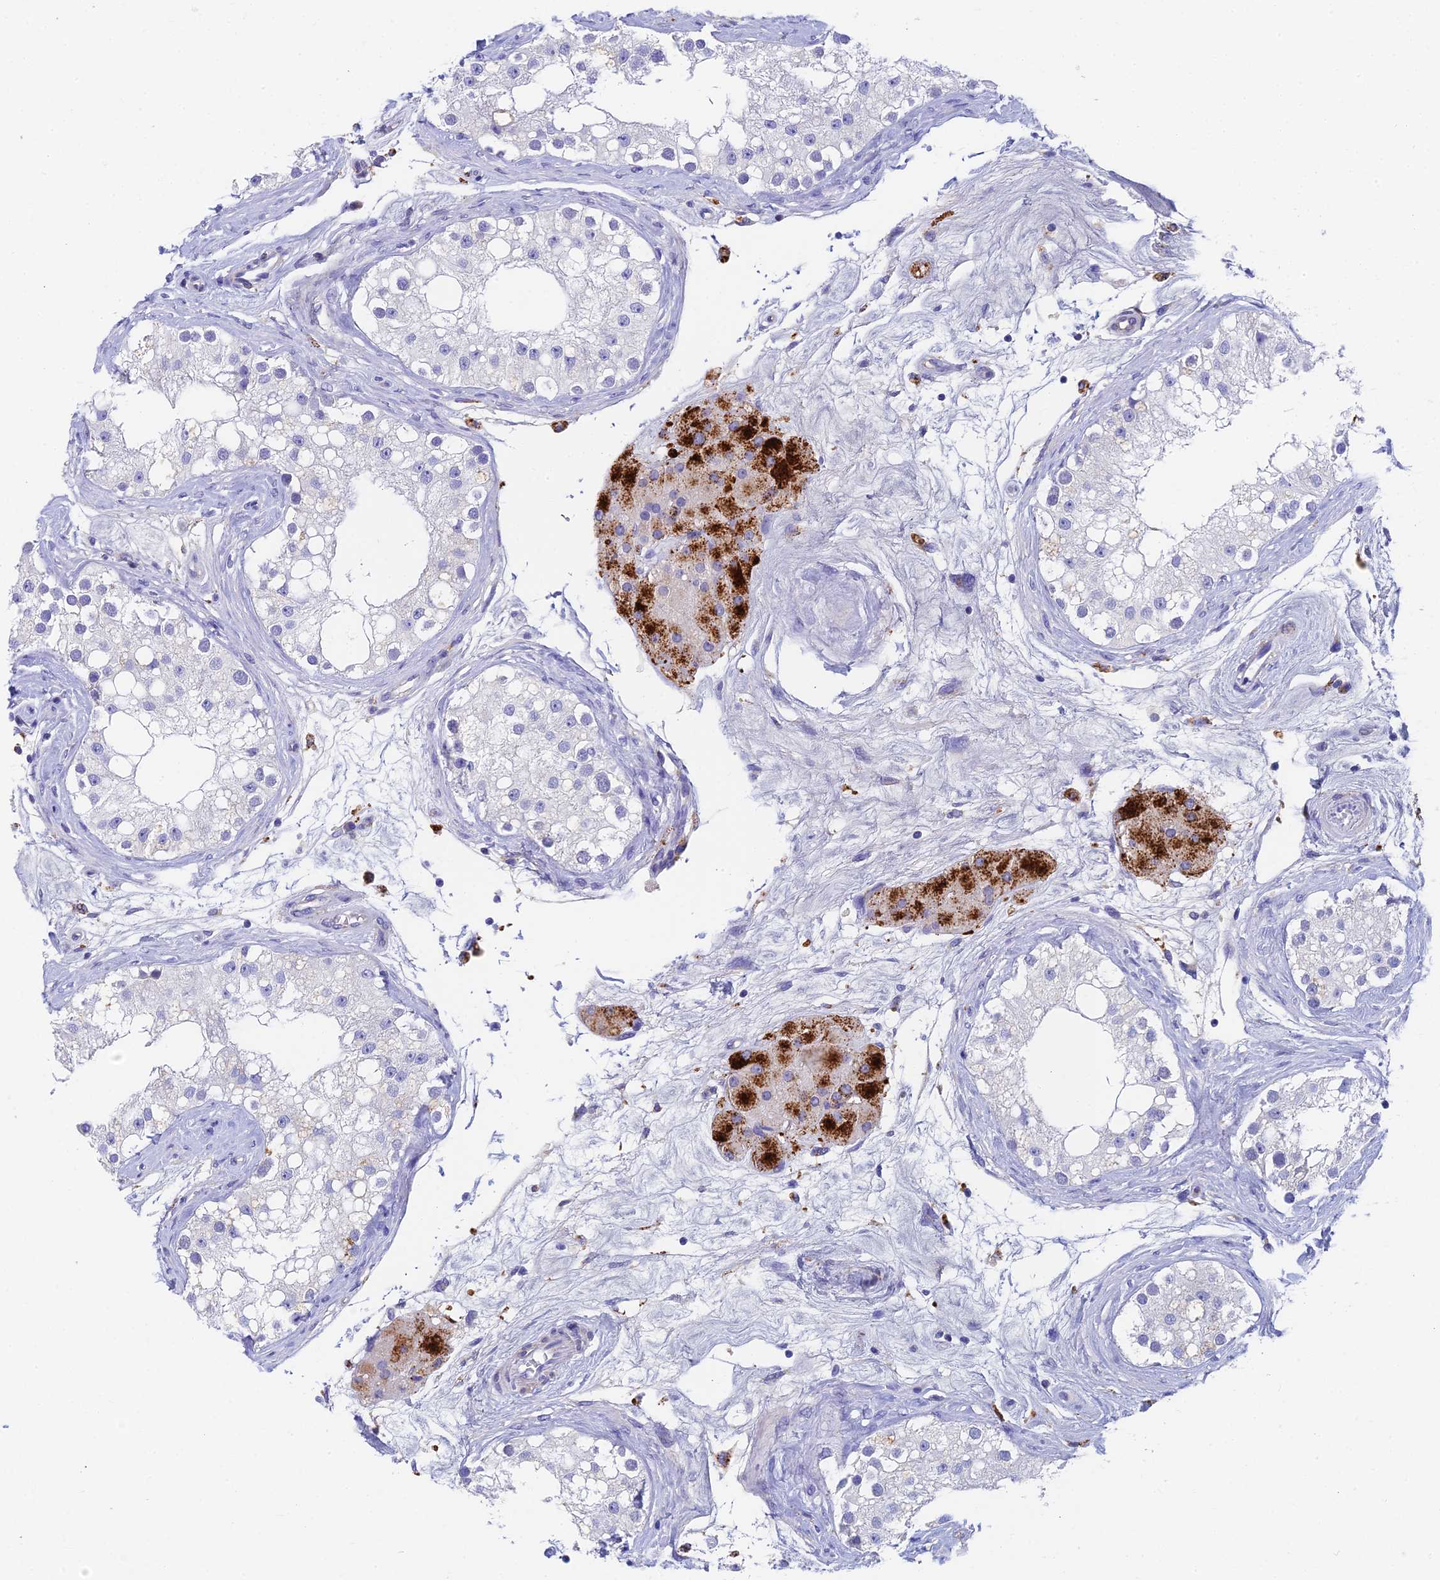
{"staining": {"intensity": "negative", "quantity": "none", "location": "none"}, "tissue": "testis", "cell_type": "Cells in seminiferous ducts", "image_type": "normal", "snomed": [{"axis": "morphology", "description": "Normal tissue, NOS"}, {"axis": "topography", "description": "Testis"}], "caption": "IHC image of benign human testis stained for a protein (brown), which demonstrates no expression in cells in seminiferous ducts. (Brightfield microscopy of DAB (3,3'-diaminobenzidine) immunohistochemistry (IHC) at high magnification).", "gene": "ADAMTS13", "patient": {"sex": "male", "age": 84}}